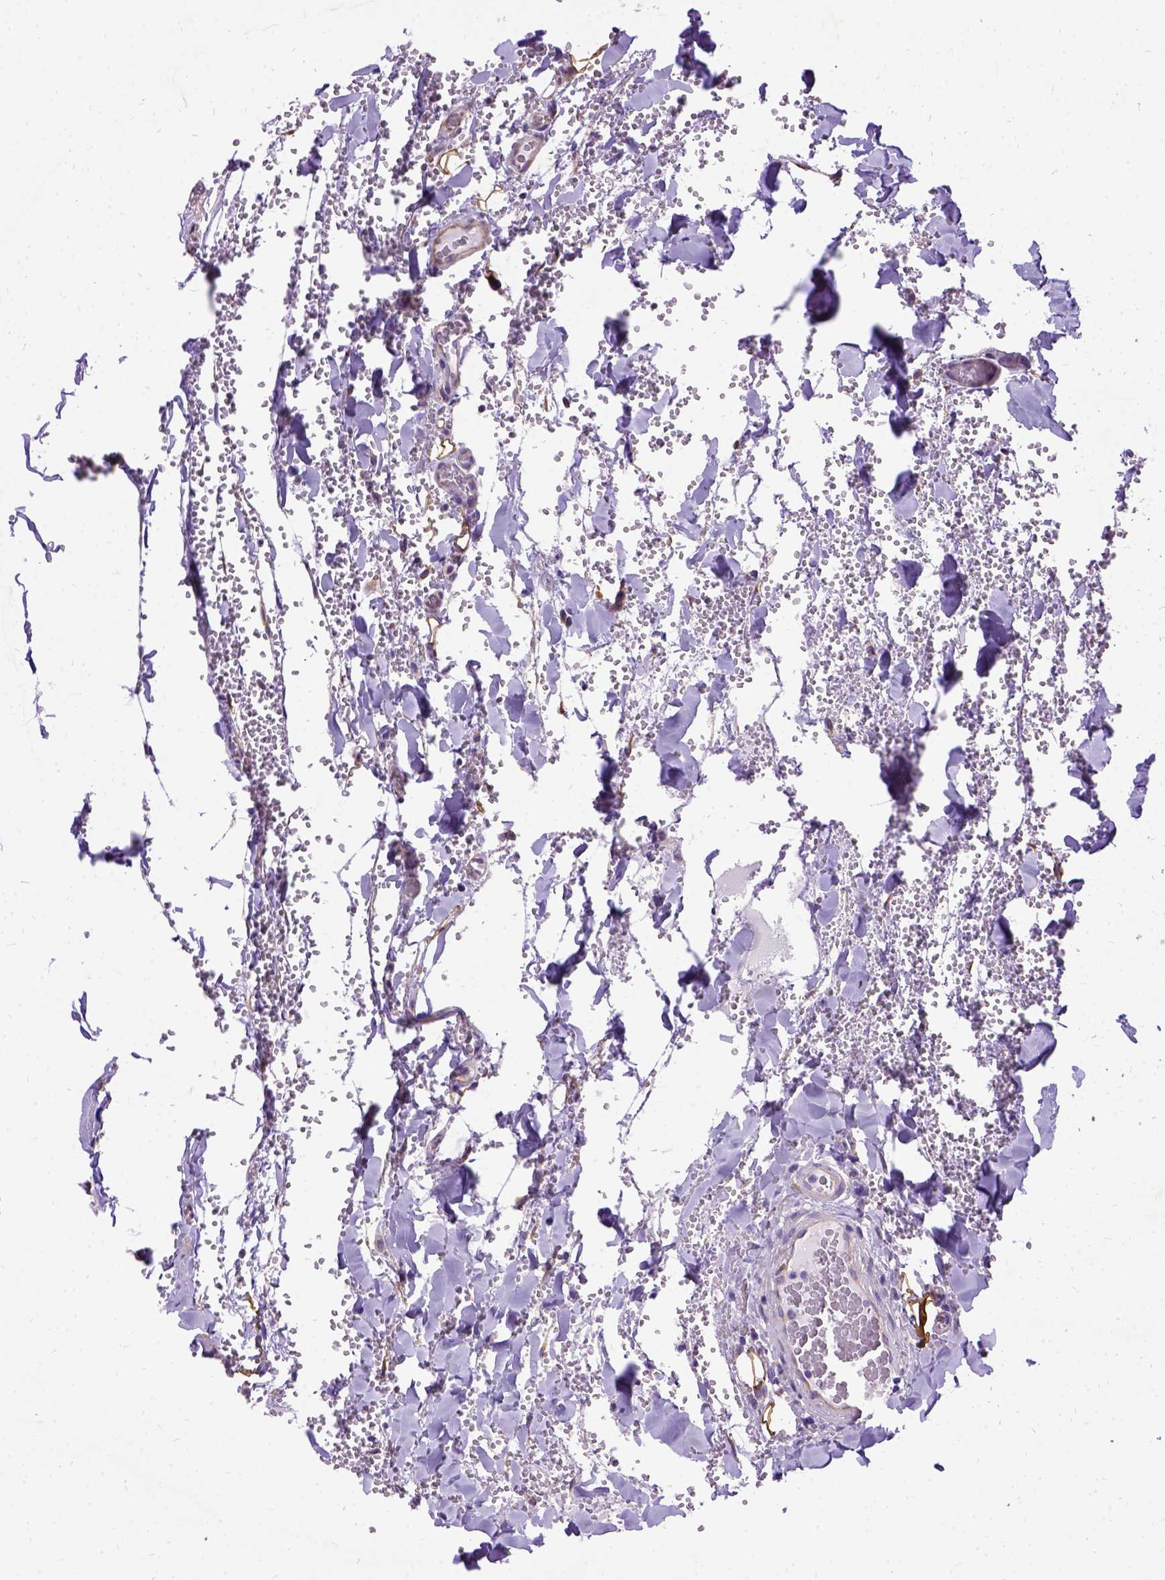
{"staining": {"intensity": "weak", "quantity": "25%-75%", "location": "cytoplasmic/membranous"}, "tissue": "thyroid cancer", "cell_type": "Tumor cells", "image_type": "cancer", "snomed": [{"axis": "morphology", "description": "Papillary adenocarcinoma, NOS"}, {"axis": "topography", "description": "Thyroid gland"}], "caption": "A micrograph showing weak cytoplasmic/membranous positivity in about 25%-75% of tumor cells in thyroid papillary adenocarcinoma, as visualized by brown immunohistochemical staining.", "gene": "CFAP54", "patient": {"sex": "male", "age": 20}}